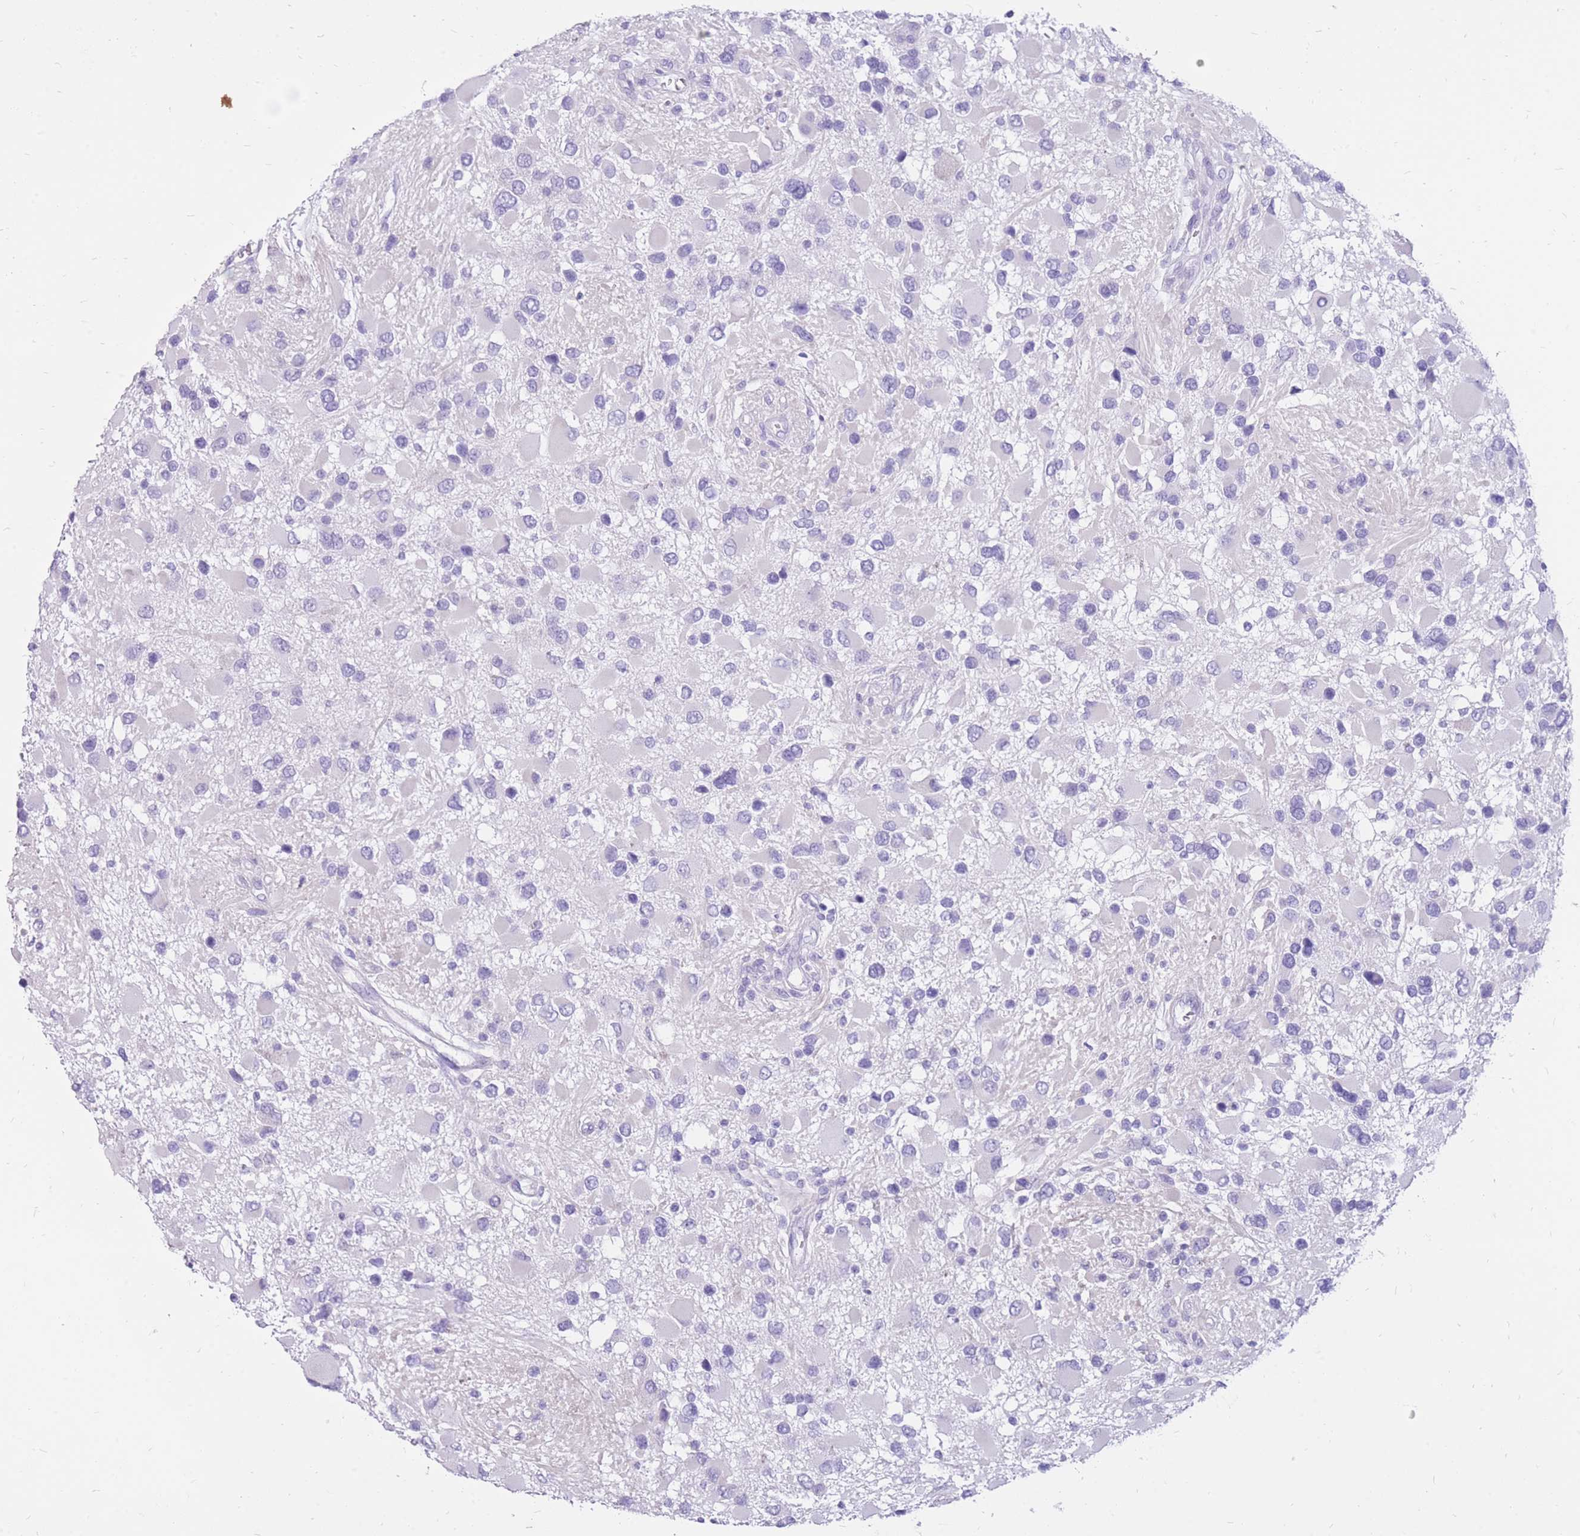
{"staining": {"intensity": "negative", "quantity": "none", "location": "none"}, "tissue": "glioma", "cell_type": "Tumor cells", "image_type": "cancer", "snomed": [{"axis": "morphology", "description": "Glioma, malignant, High grade"}, {"axis": "topography", "description": "Brain"}], "caption": "Tumor cells show no significant protein staining in malignant glioma (high-grade).", "gene": "CYP21A2", "patient": {"sex": "male", "age": 53}}